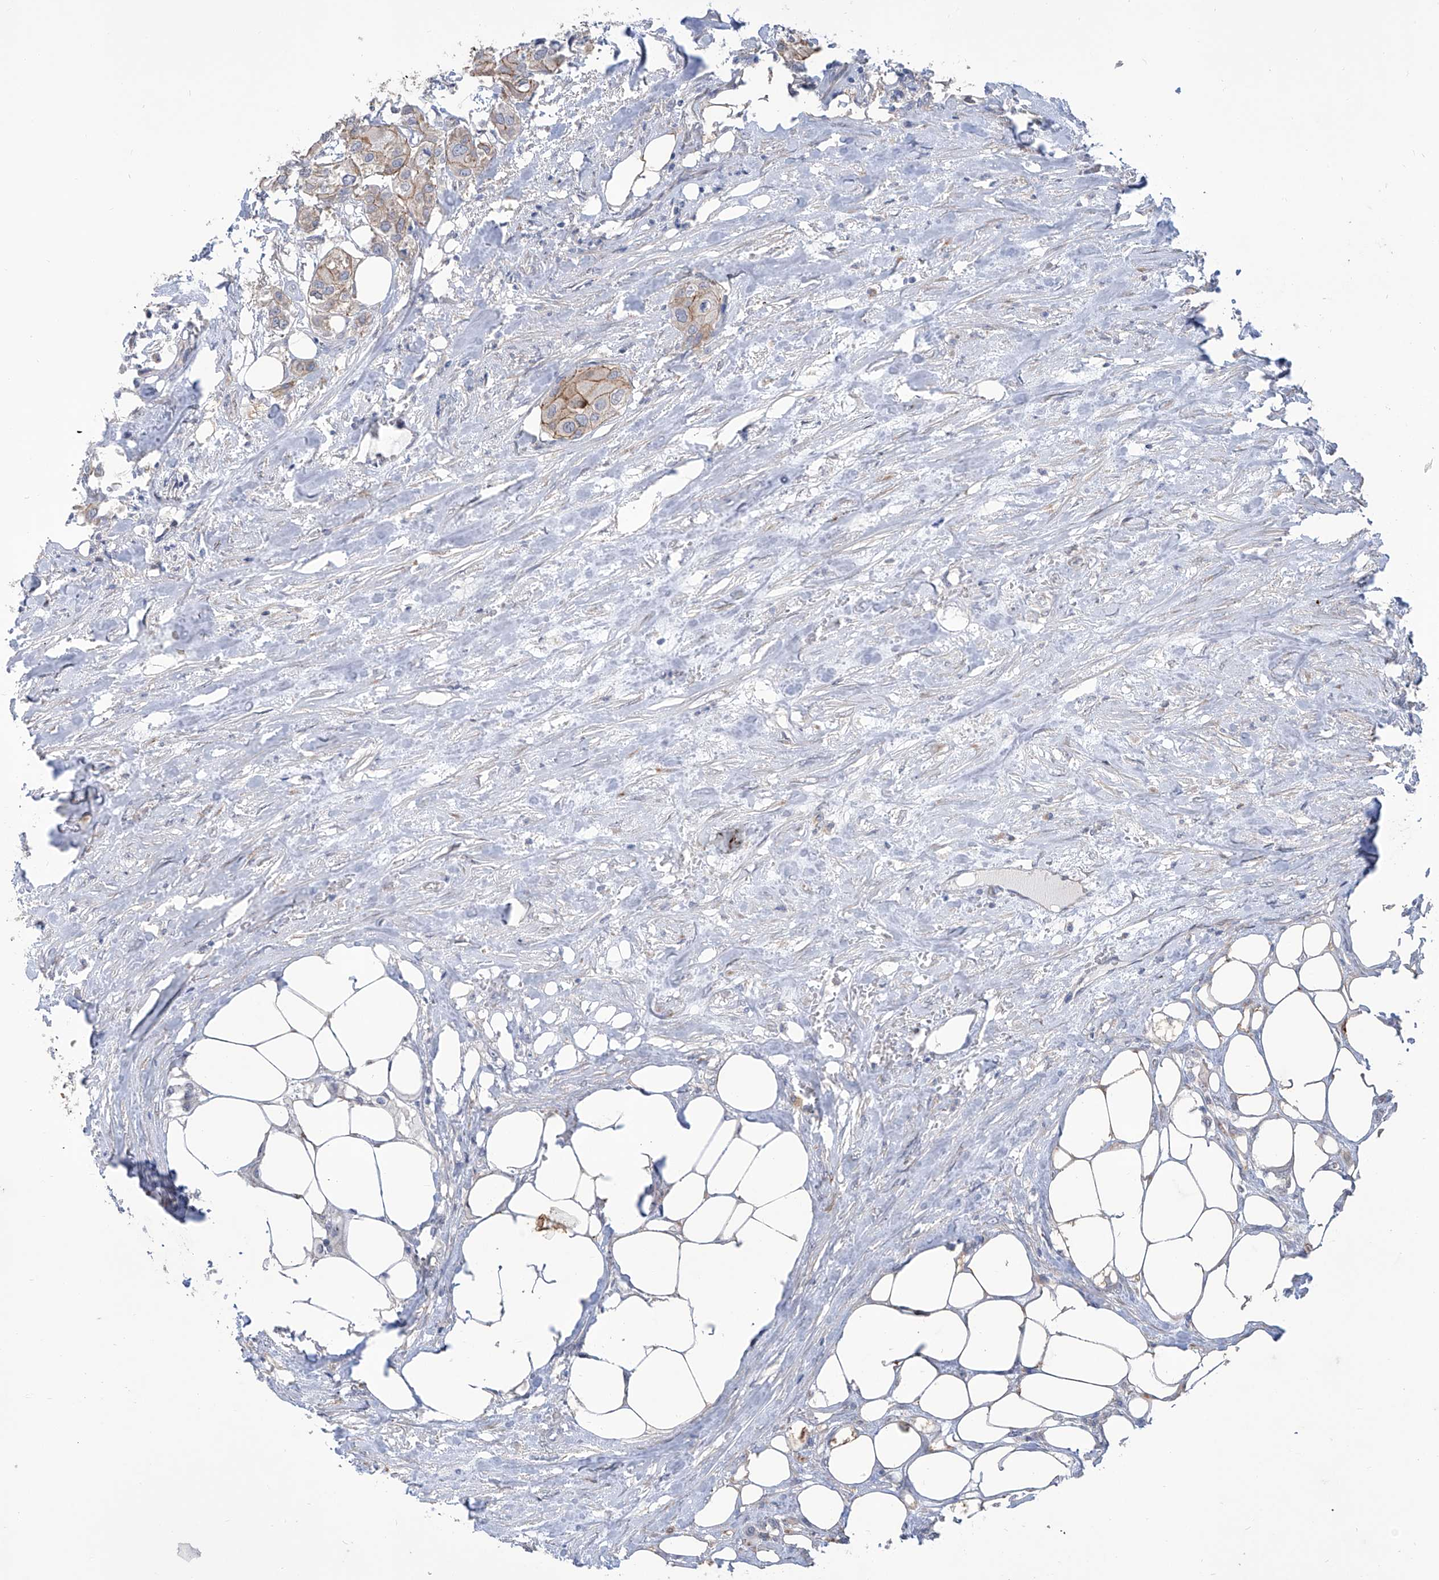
{"staining": {"intensity": "moderate", "quantity": ">75%", "location": "cytoplasmic/membranous"}, "tissue": "urothelial cancer", "cell_type": "Tumor cells", "image_type": "cancer", "snomed": [{"axis": "morphology", "description": "Urothelial carcinoma, High grade"}, {"axis": "topography", "description": "Urinary bladder"}], "caption": "IHC photomicrograph of neoplastic tissue: human urothelial carcinoma (high-grade) stained using IHC shows medium levels of moderate protein expression localized specifically in the cytoplasmic/membranous of tumor cells, appearing as a cytoplasmic/membranous brown color.", "gene": "LRRC1", "patient": {"sex": "male", "age": 64}}